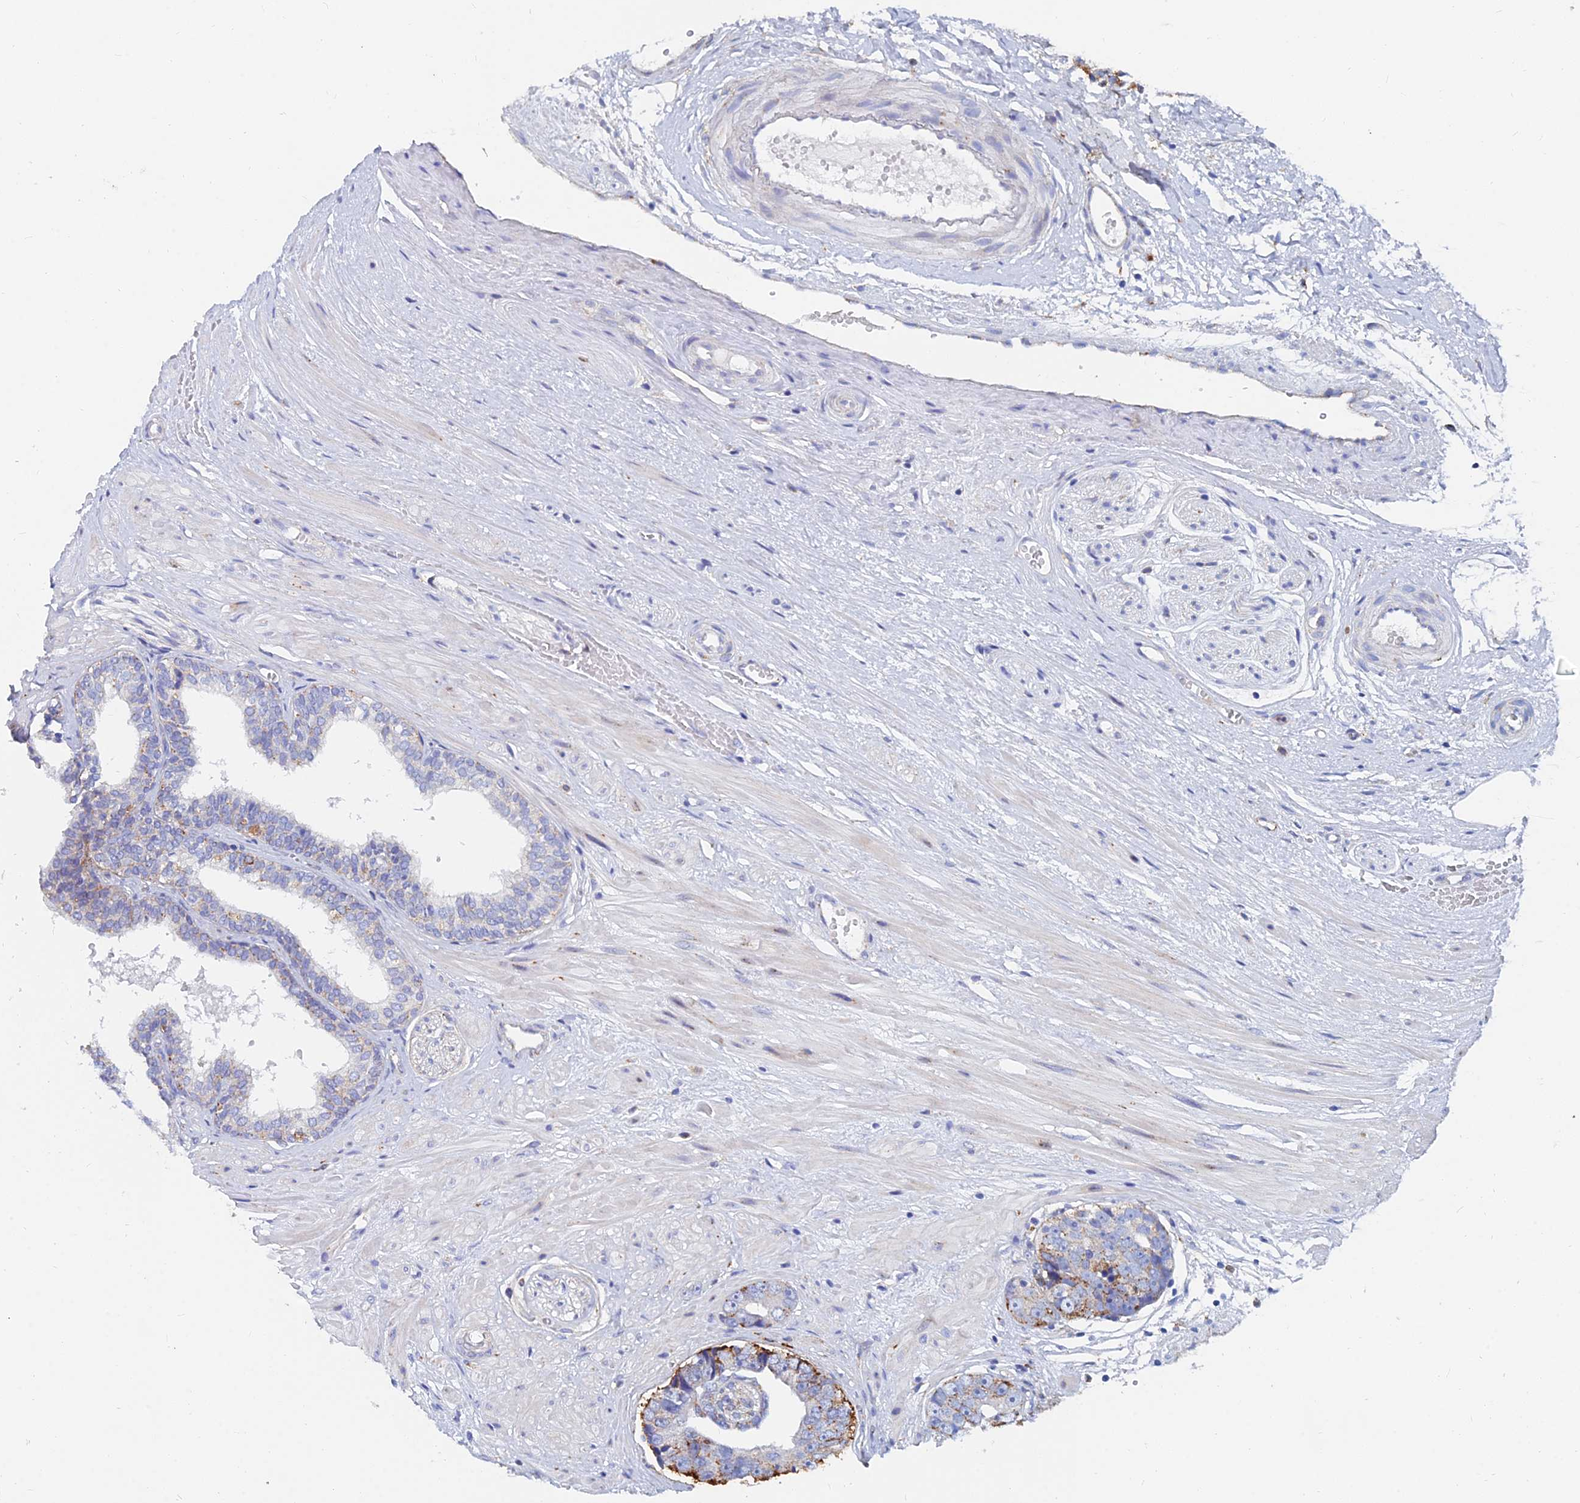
{"staining": {"intensity": "moderate", "quantity": "25%-75%", "location": "cytoplasmic/membranous"}, "tissue": "prostate cancer", "cell_type": "Tumor cells", "image_type": "cancer", "snomed": [{"axis": "morphology", "description": "Adenocarcinoma, High grade"}, {"axis": "topography", "description": "Prostate"}], "caption": "A photomicrograph of human high-grade adenocarcinoma (prostate) stained for a protein displays moderate cytoplasmic/membranous brown staining in tumor cells. The staining is performed using DAB brown chromogen to label protein expression. The nuclei are counter-stained blue using hematoxylin.", "gene": "SPNS1", "patient": {"sex": "male", "age": 71}}